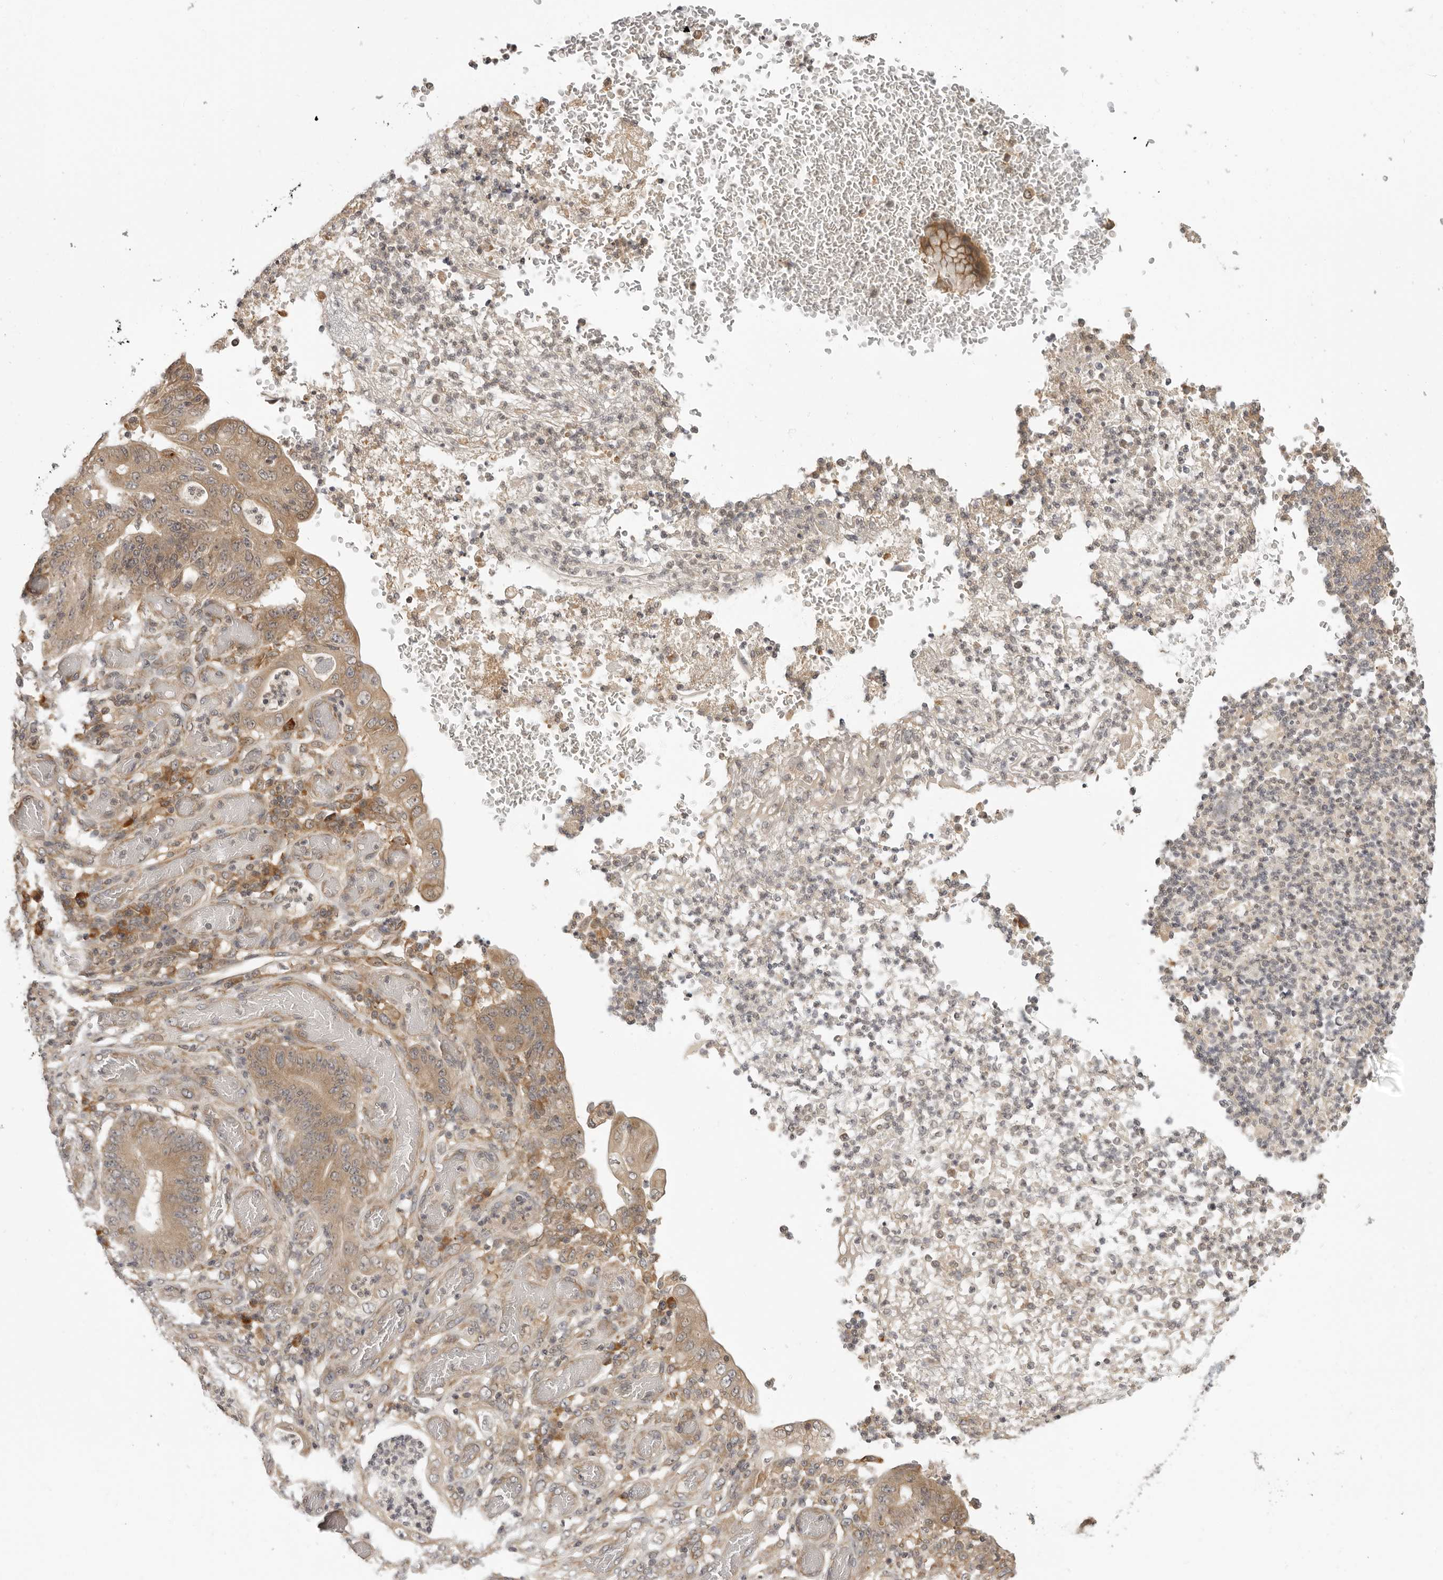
{"staining": {"intensity": "moderate", "quantity": ">75%", "location": "cytoplasmic/membranous"}, "tissue": "stomach cancer", "cell_type": "Tumor cells", "image_type": "cancer", "snomed": [{"axis": "morphology", "description": "Adenocarcinoma, NOS"}, {"axis": "topography", "description": "Stomach"}], "caption": "Stomach cancer stained with immunohistochemistry reveals moderate cytoplasmic/membranous staining in approximately >75% of tumor cells. (DAB (3,3'-diaminobenzidine) IHC, brown staining for protein, blue staining for nuclei).", "gene": "PRRC2A", "patient": {"sex": "female", "age": 73}}